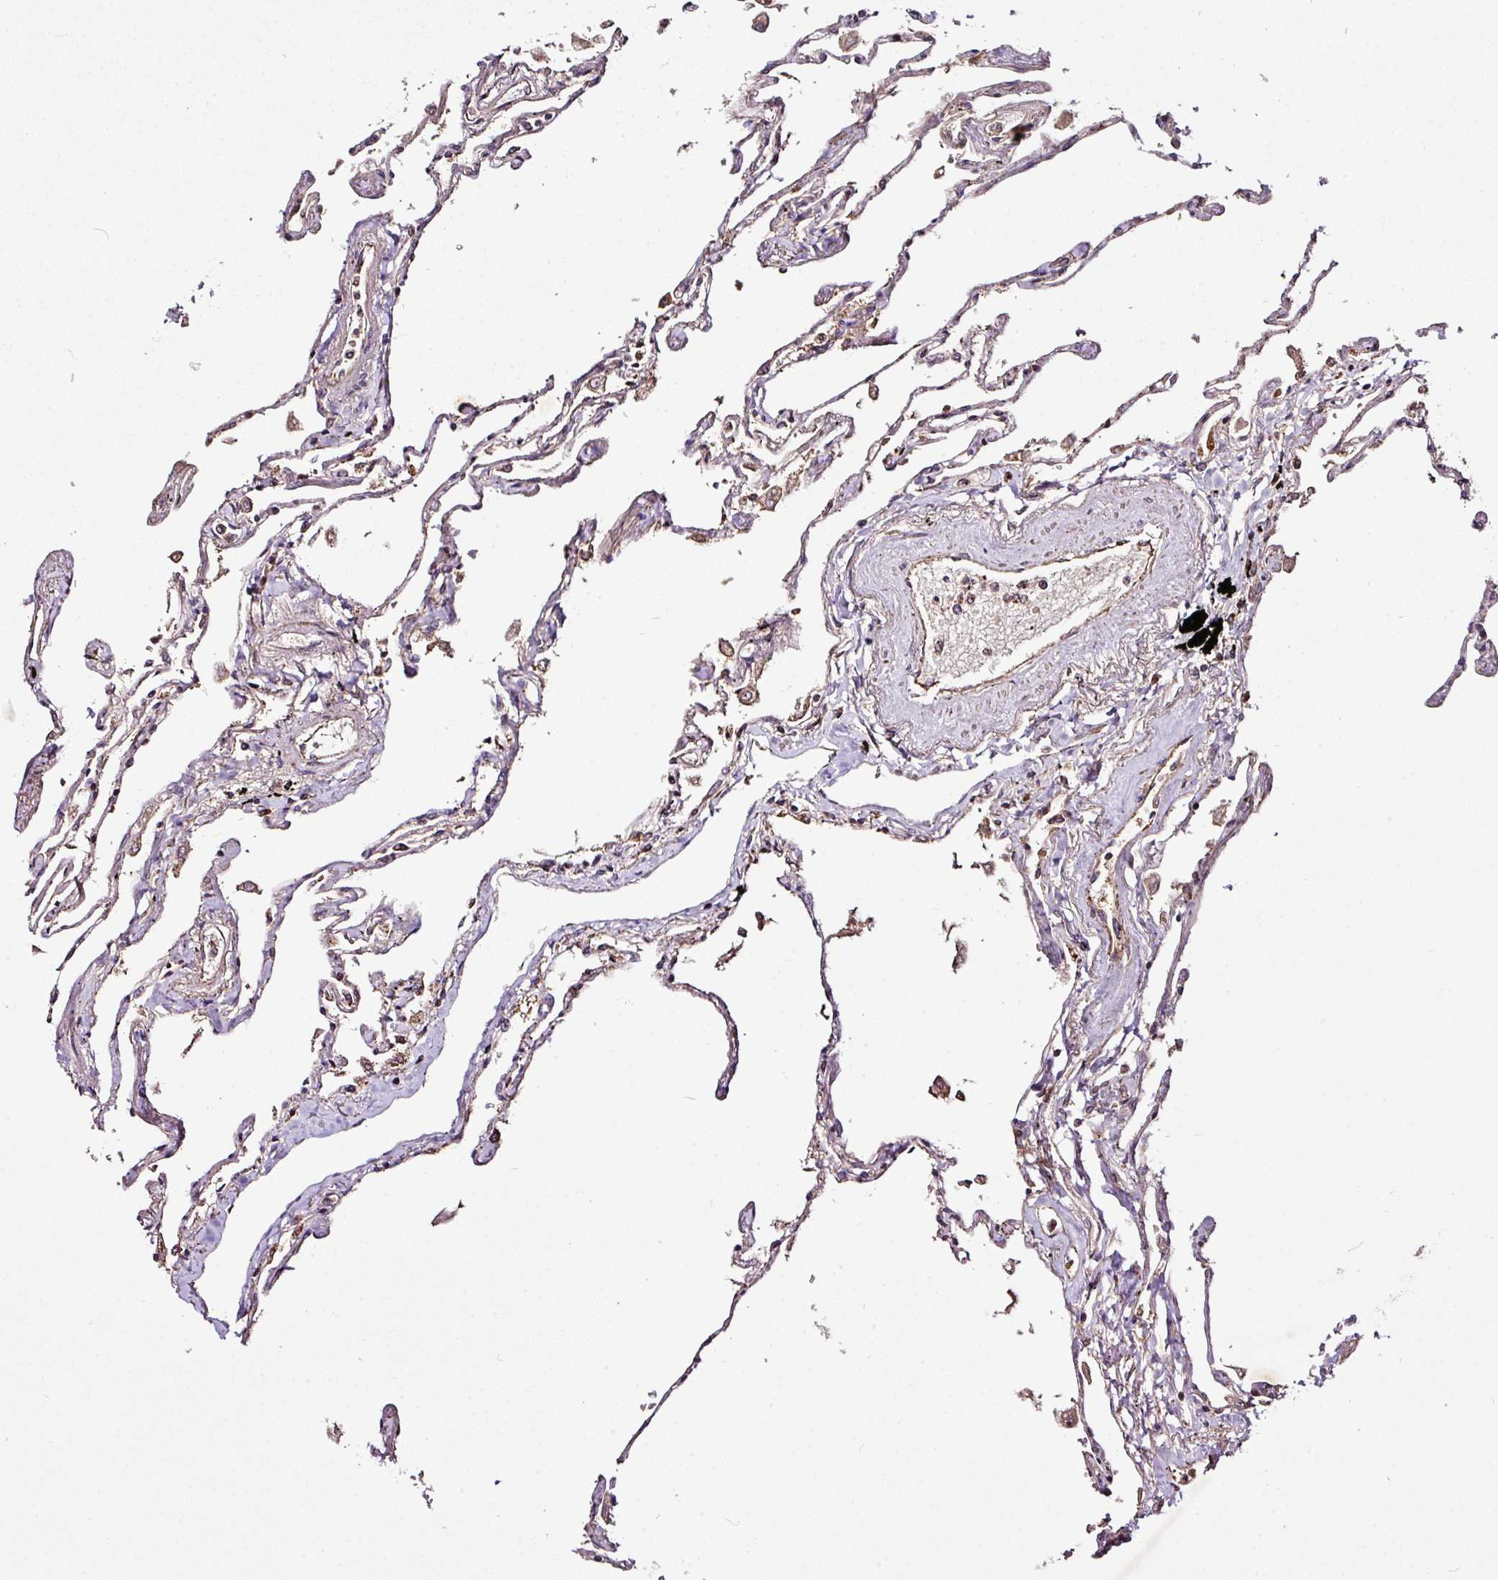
{"staining": {"intensity": "moderate", "quantity": "<25%", "location": "cytoplasmic/membranous"}, "tissue": "lung", "cell_type": "Alveolar cells", "image_type": "normal", "snomed": [{"axis": "morphology", "description": "Normal tissue, NOS"}, {"axis": "topography", "description": "Lung"}], "caption": "A histopathology image showing moderate cytoplasmic/membranous positivity in approximately <25% of alveolar cells in benign lung, as visualized by brown immunohistochemical staining.", "gene": "YPEL1", "patient": {"sex": "female", "age": 67}}